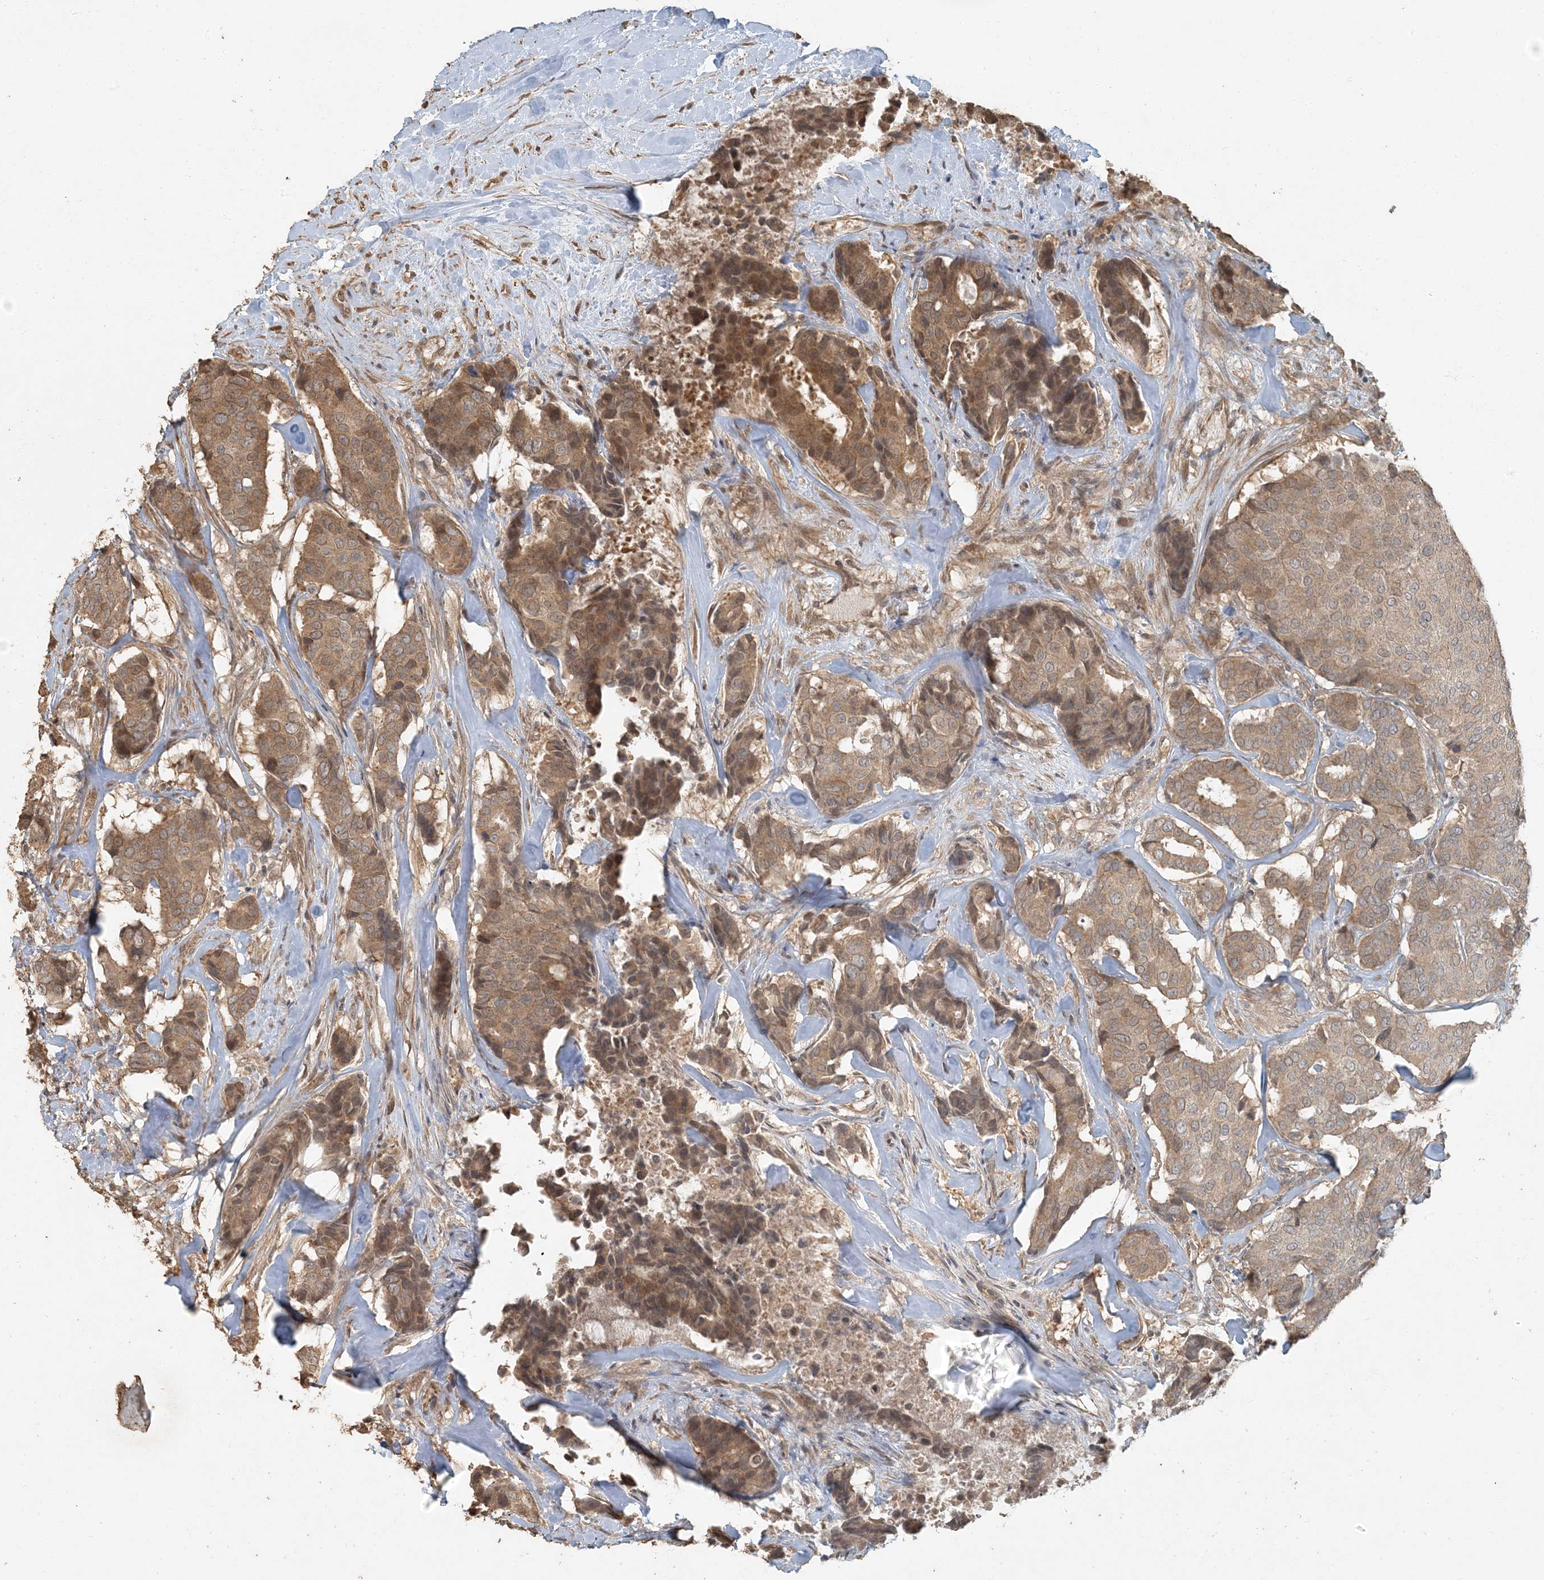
{"staining": {"intensity": "moderate", "quantity": ">75%", "location": "cytoplasmic/membranous"}, "tissue": "breast cancer", "cell_type": "Tumor cells", "image_type": "cancer", "snomed": [{"axis": "morphology", "description": "Duct carcinoma"}, {"axis": "topography", "description": "Breast"}], "caption": "A histopathology image of human breast cancer stained for a protein reveals moderate cytoplasmic/membranous brown staining in tumor cells.", "gene": "AK9", "patient": {"sex": "female", "age": 75}}